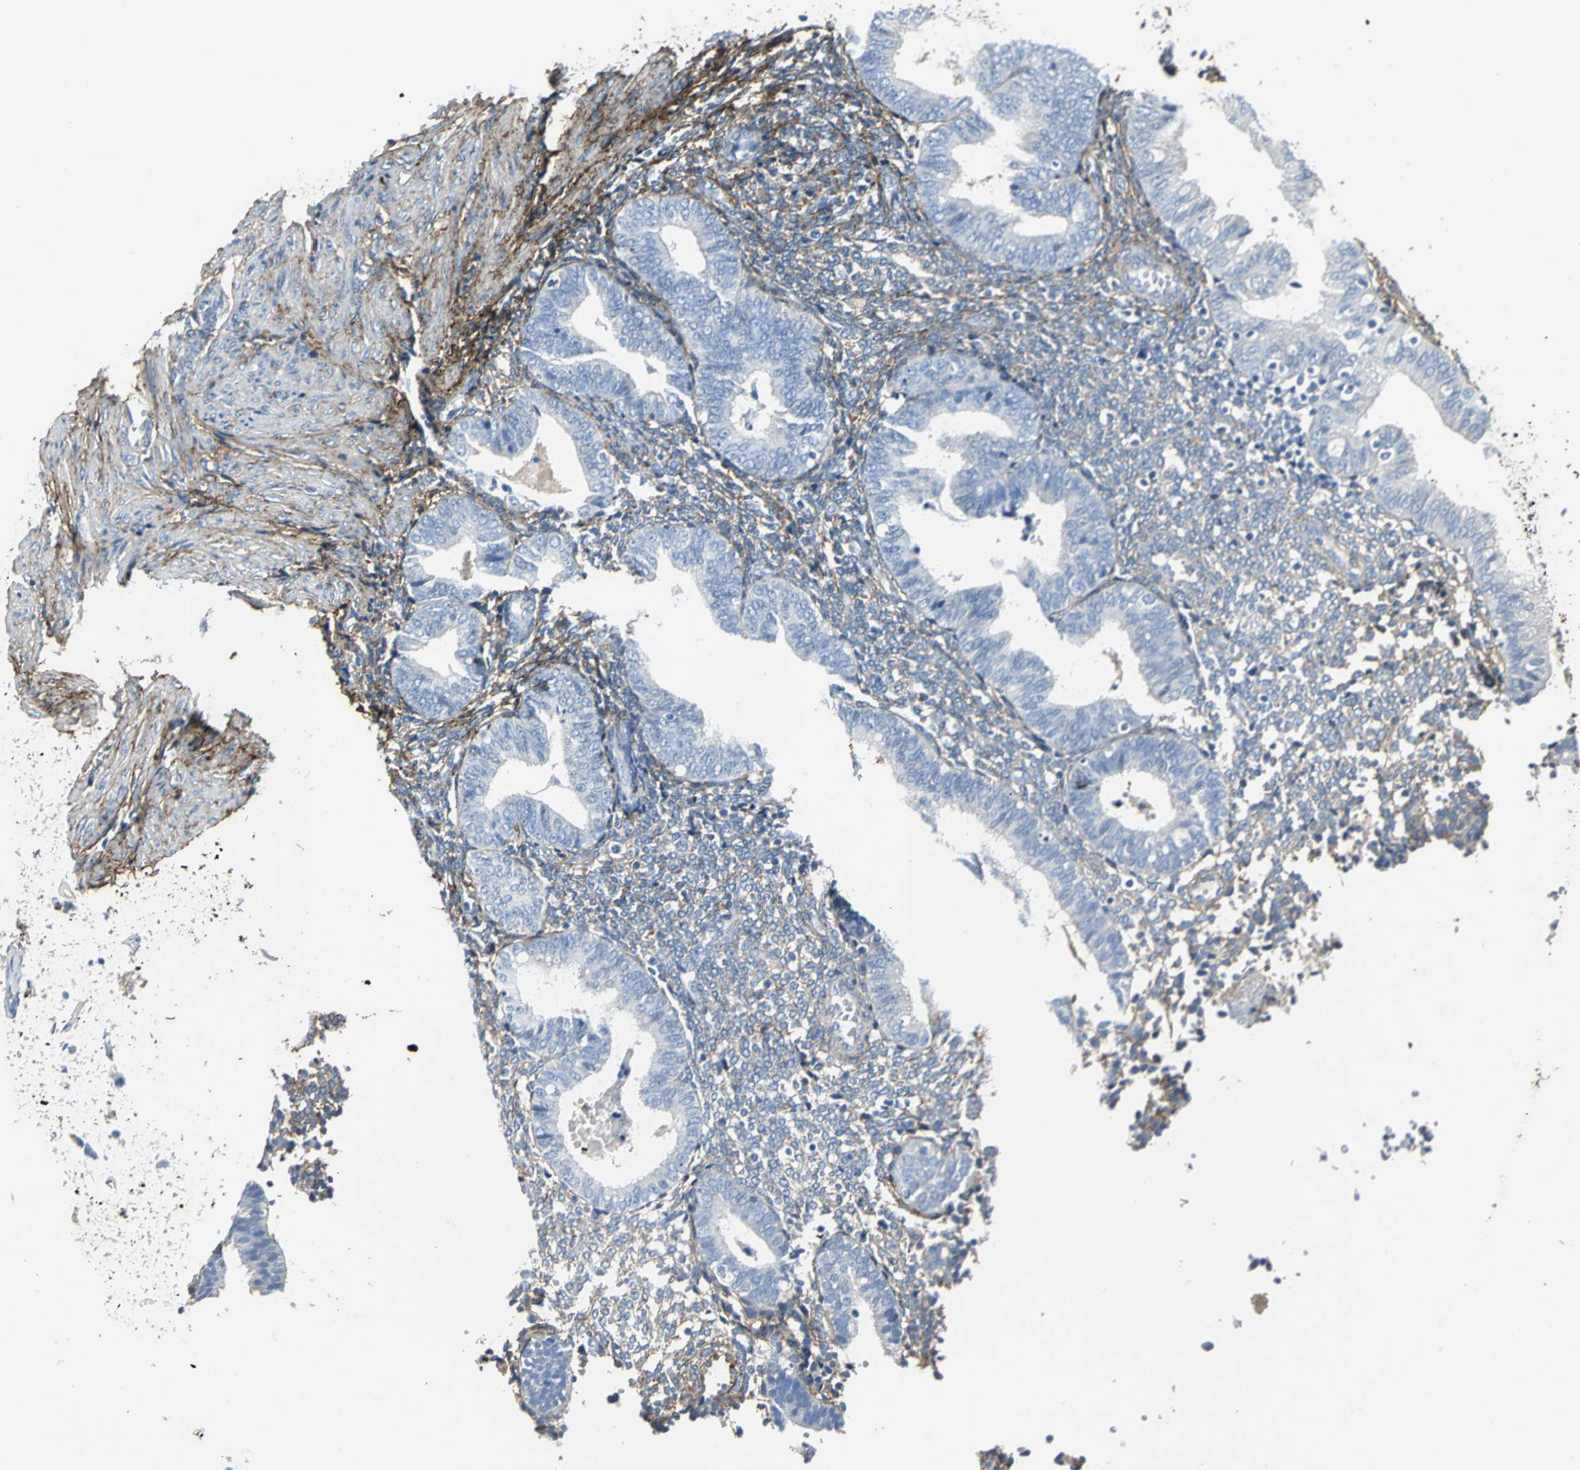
{"staining": {"intensity": "moderate", "quantity": ">75%", "location": "cytoplasmic/membranous"}, "tissue": "endometrium", "cell_type": "Cells in endometrial stroma", "image_type": "normal", "snomed": [{"axis": "morphology", "description": "Normal tissue, NOS"}, {"axis": "topography", "description": "Endometrium"}], "caption": "Cells in endometrial stroma reveal medium levels of moderate cytoplasmic/membranous positivity in about >75% of cells in unremarkable endometrium.", "gene": "EFNB3", "patient": {"sex": "female", "age": 61}}